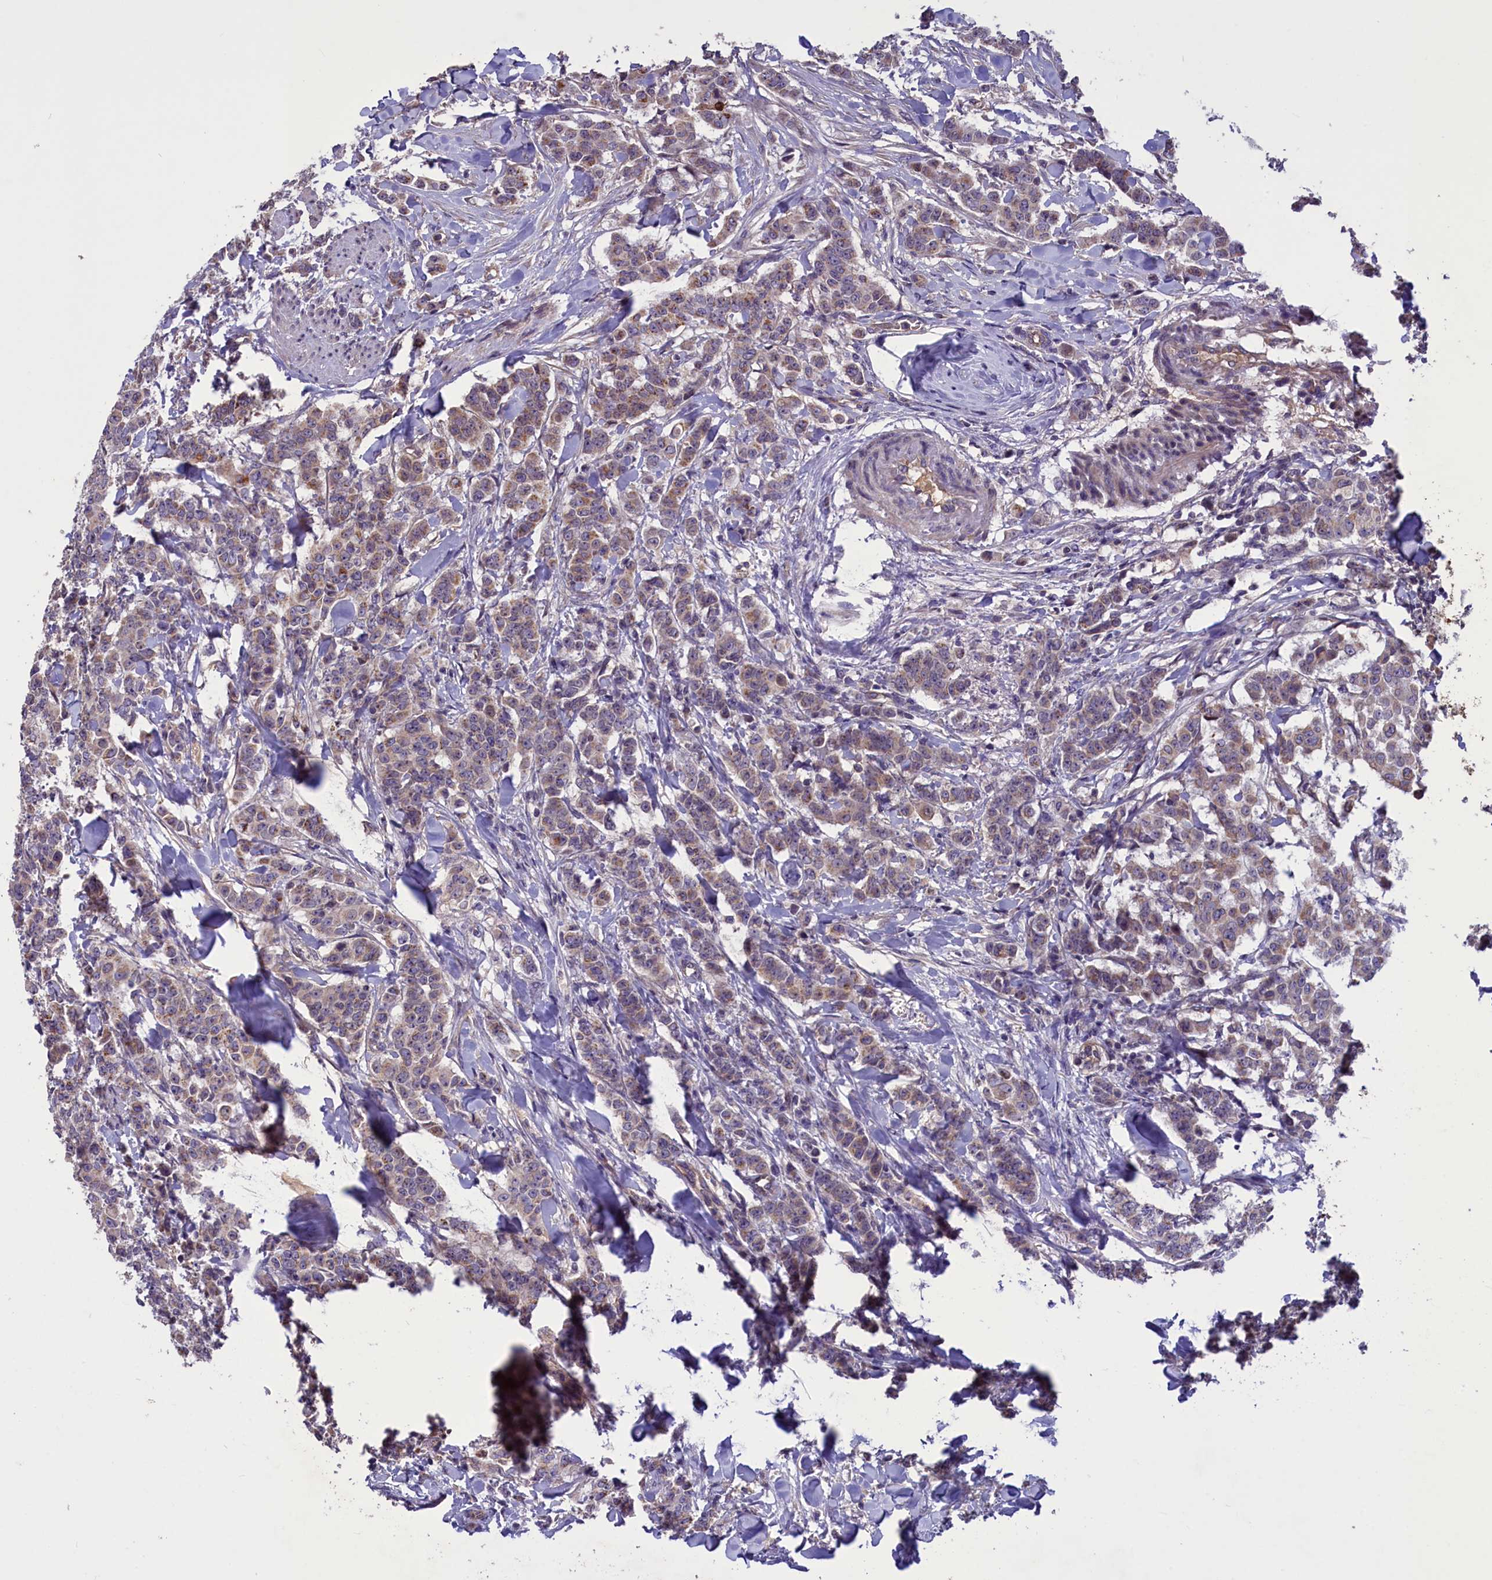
{"staining": {"intensity": "weak", "quantity": "25%-75%", "location": "cytoplasmic/membranous"}, "tissue": "breast cancer", "cell_type": "Tumor cells", "image_type": "cancer", "snomed": [{"axis": "morphology", "description": "Duct carcinoma"}, {"axis": "topography", "description": "Breast"}], "caption": "Immunohistochemistry photomicrograph of intraductal carcinoma (breast) stained for a protein (brown), which exhibits low levels of weak cytoplasmic/membranous positivity in about 25%-75% of tumor cells.", "gene": "CCDC125", "patient": {"sex": "female", "age": 40}}